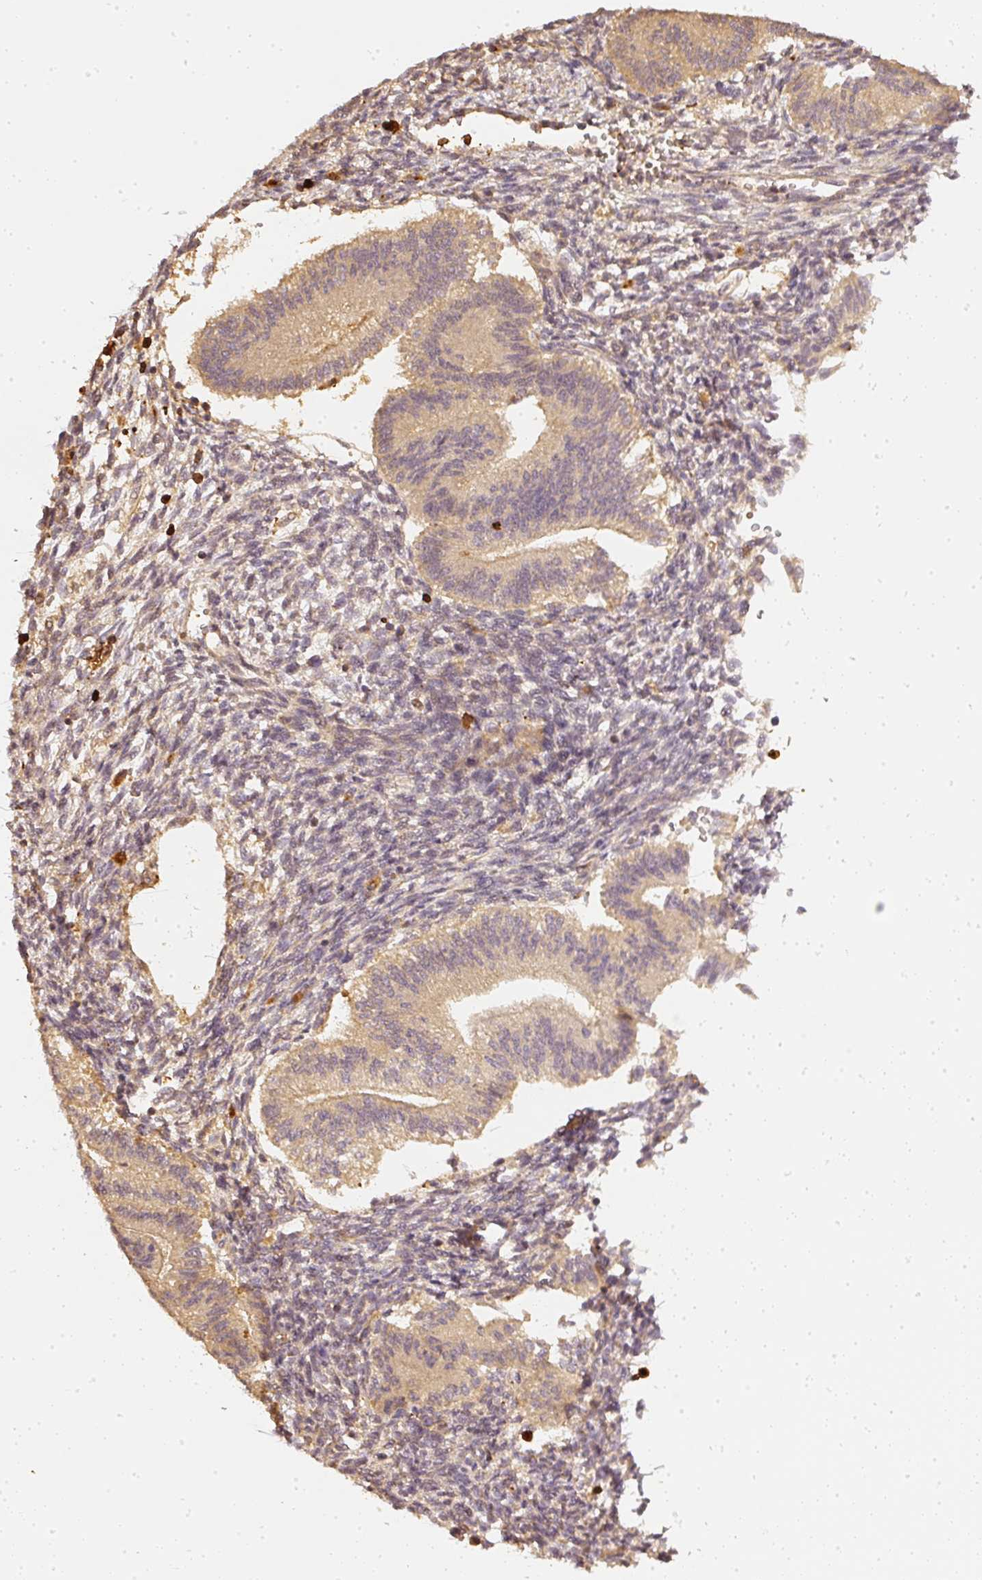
{"staining": {"intensity": "moderate", "quantity": "25%-75%", "location": "cytoplasmic/membranous"}, "tissue": "endometrium", "cell_type": "Cells in endometrial stroma", "image_type": "normal", "snomed": [{"axis": "morphology", "description": "Normal tissue, NOS"}, {"axis": "topography", "description": "Endometrium"}], "caption": "A brown stain highlights moderate cytoplasmic/membranous staining of a protein in cells in endometrial stroma of benign human endometrium. (Stains: DAB in brown, nuclei in blue, Microscopy: brightfield microscopy at high magnification).", "gene": "PFN1", "patient": {"sex": "female", "age": 25}}